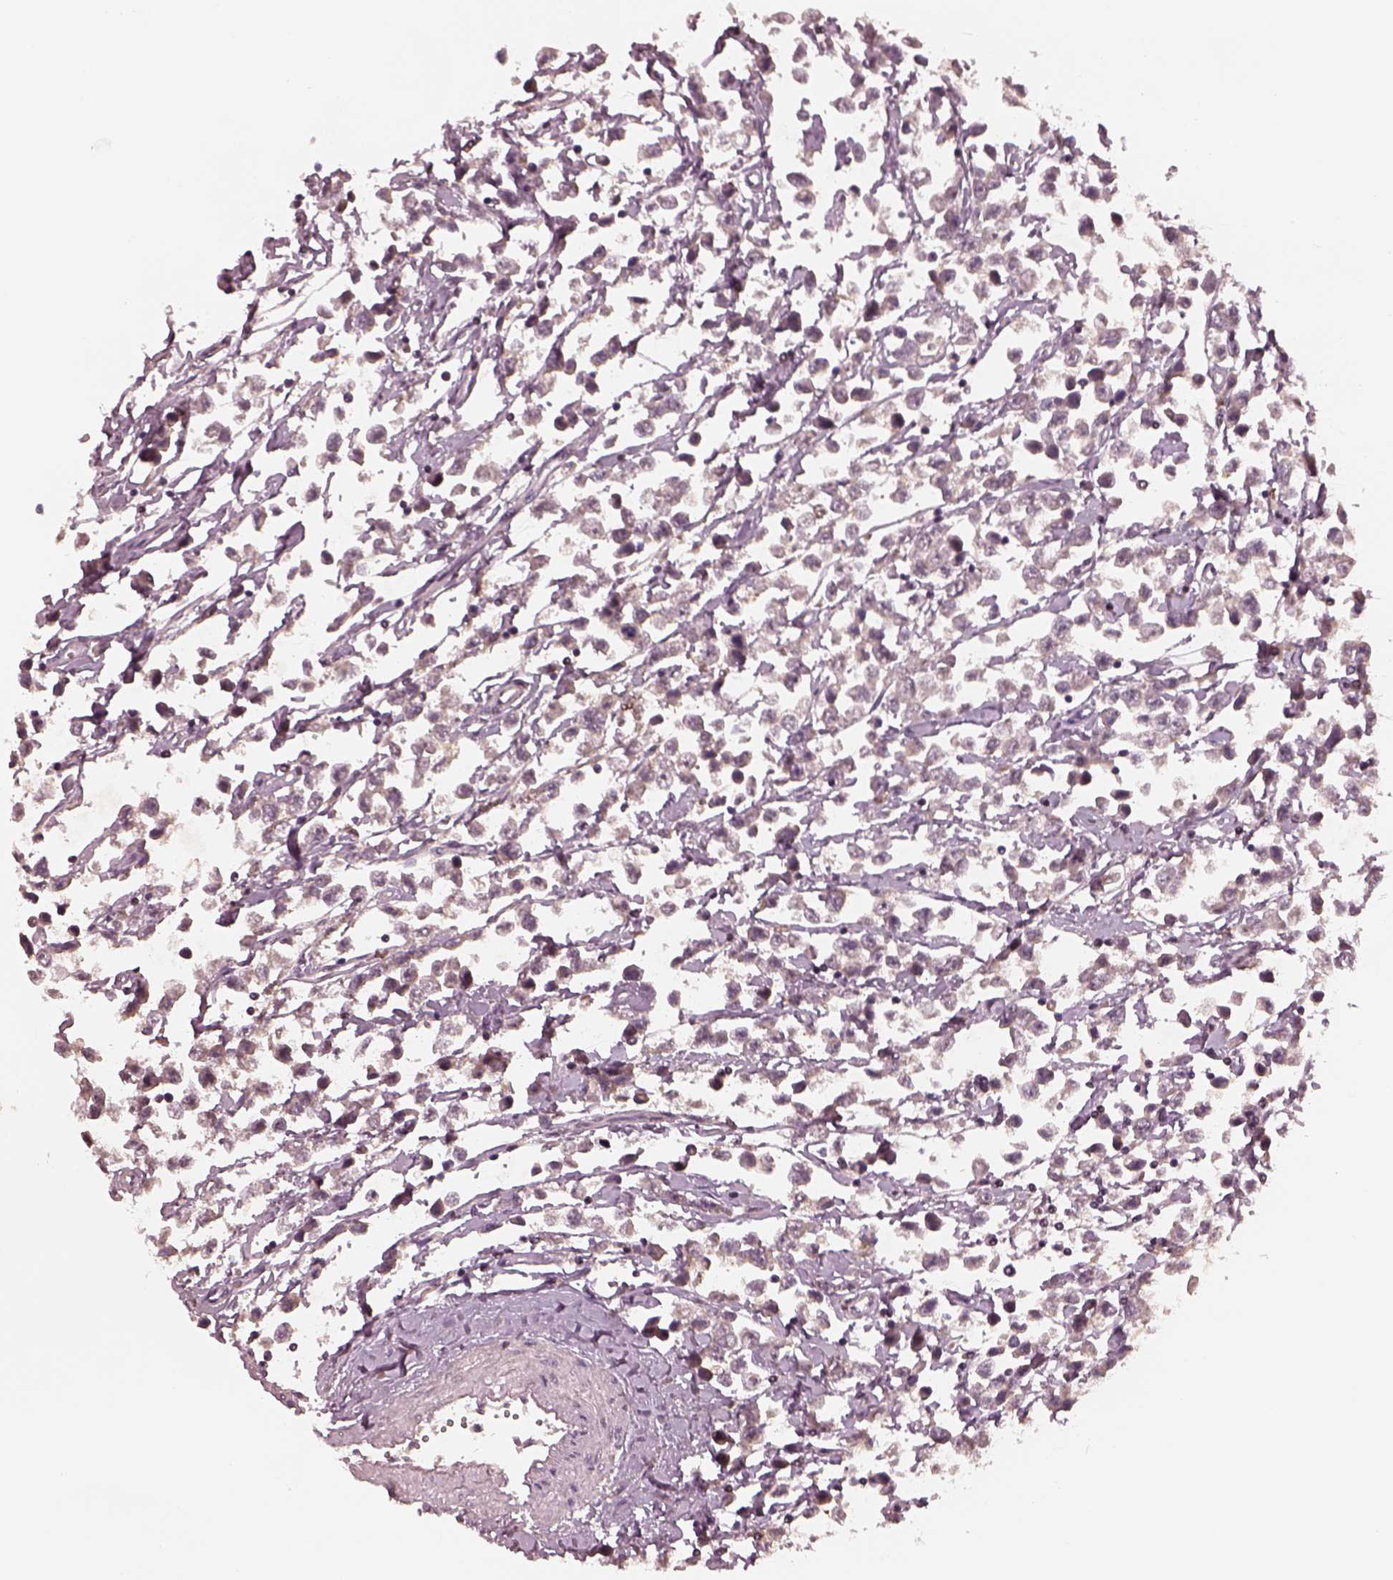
{"staining": {"intensity": "negative", "quantity": "none", "location": "none"}, "tissue": "testis cancer", "cell_type": "Tumor cells", "image_type": "cancer", "snomed": [{"axis": "morphology", "description": "Seminoma, NOS"}, {"axis": "topography", "description": "Testis"}], "caption": "There is no significant positivity in tumor cells of testis cancer (seminoma).", "gene": "EGR4", "patient": {"sex": "male", "age": 34}}